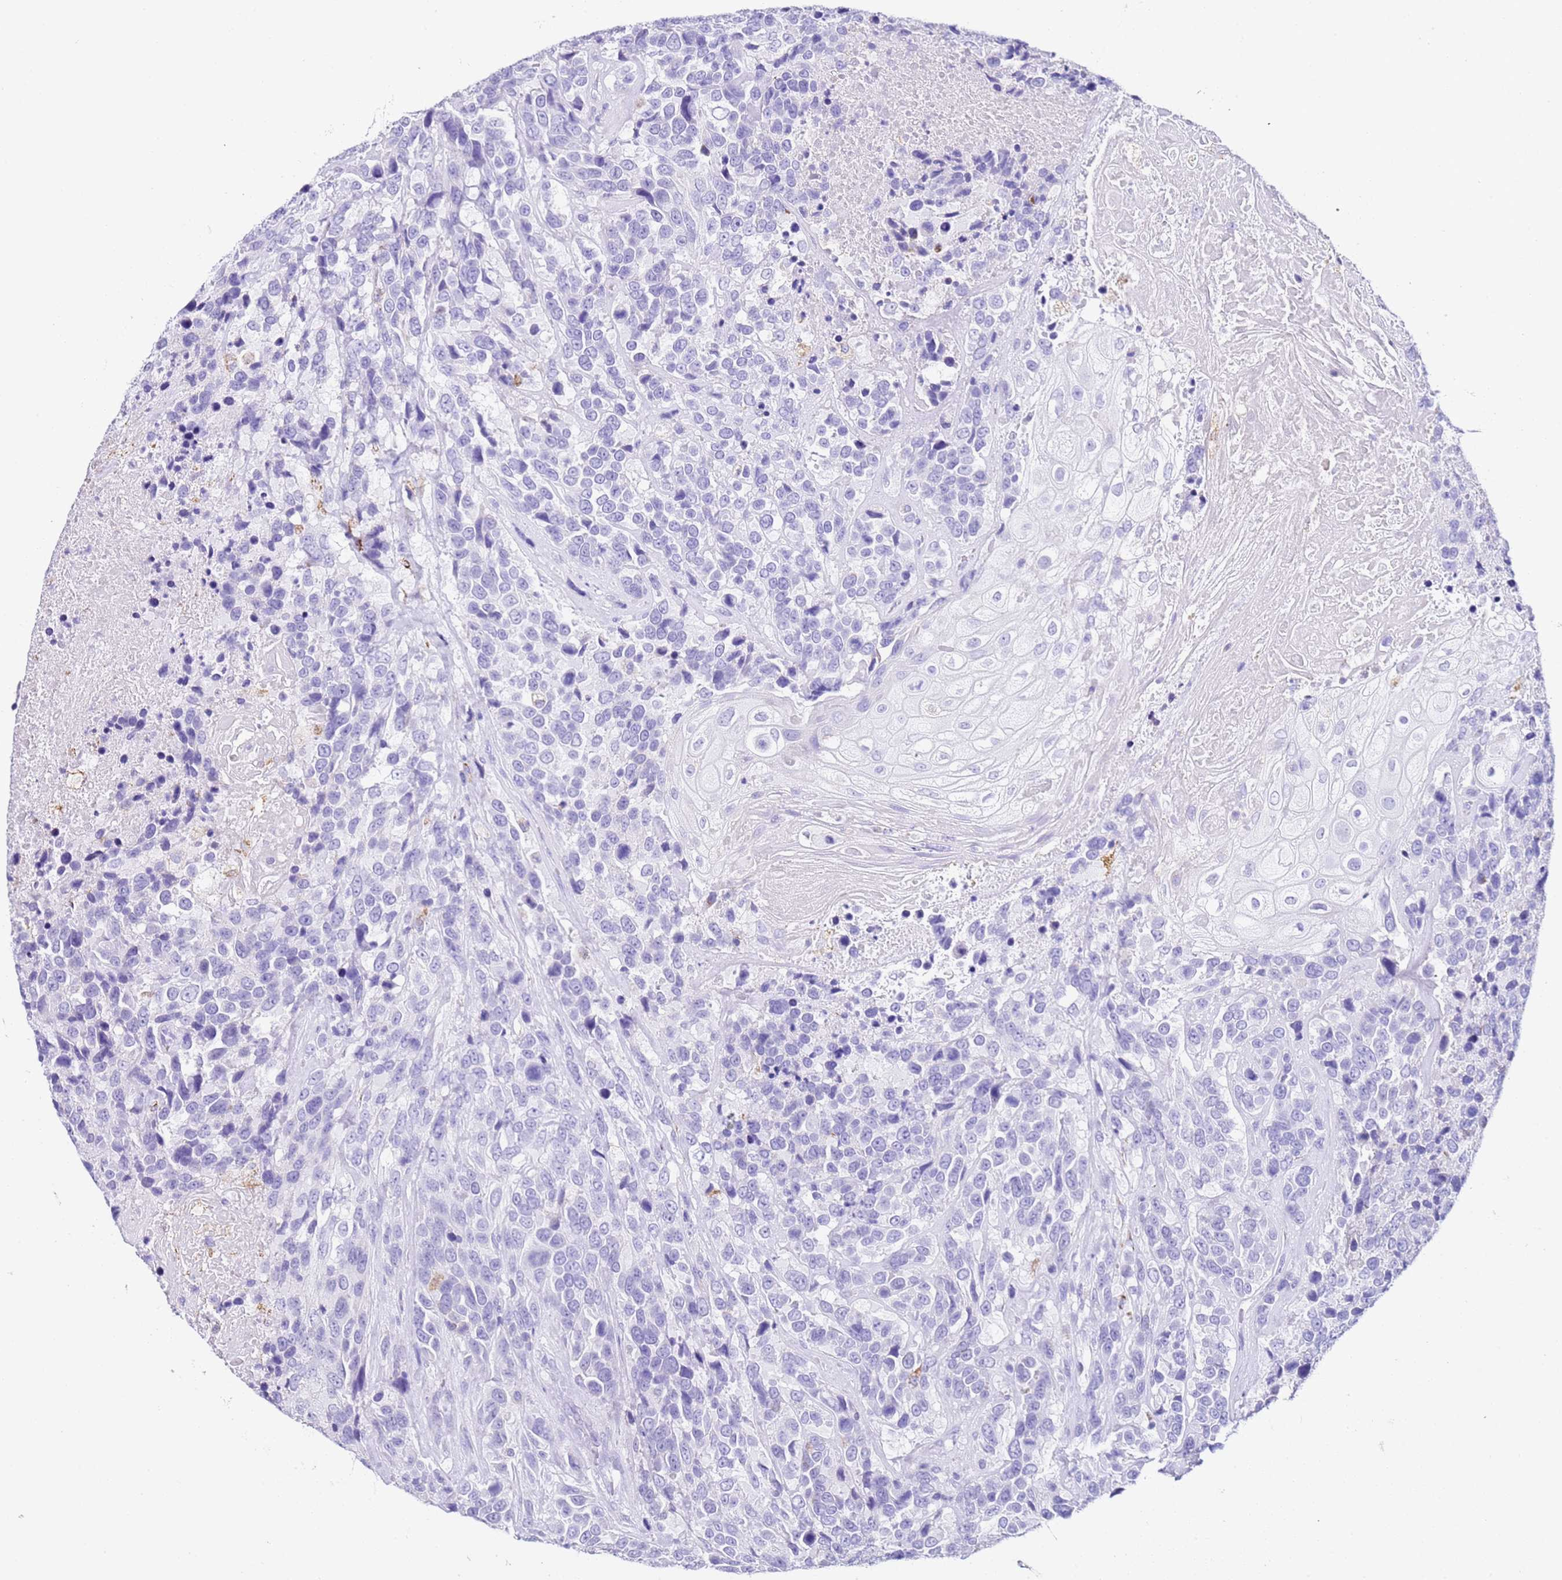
{"staining": {"intensity": "negative", "quantity": "none", "location": "none"}, "tissue": "urothelial cancer", "cell_type": "Tumor cells", "image_type": "cancer", "snomed": [{"axis": "morphology", "description": "Urothelial carcinoma, High grade"}, {"axis": "topography", "description": "Urinary bladder"}], "caption": "Tumor cells show no significant staining in urothelial cancer.", "gene": "PTBP2", "patient": {"sex": "female", "age": 70}}